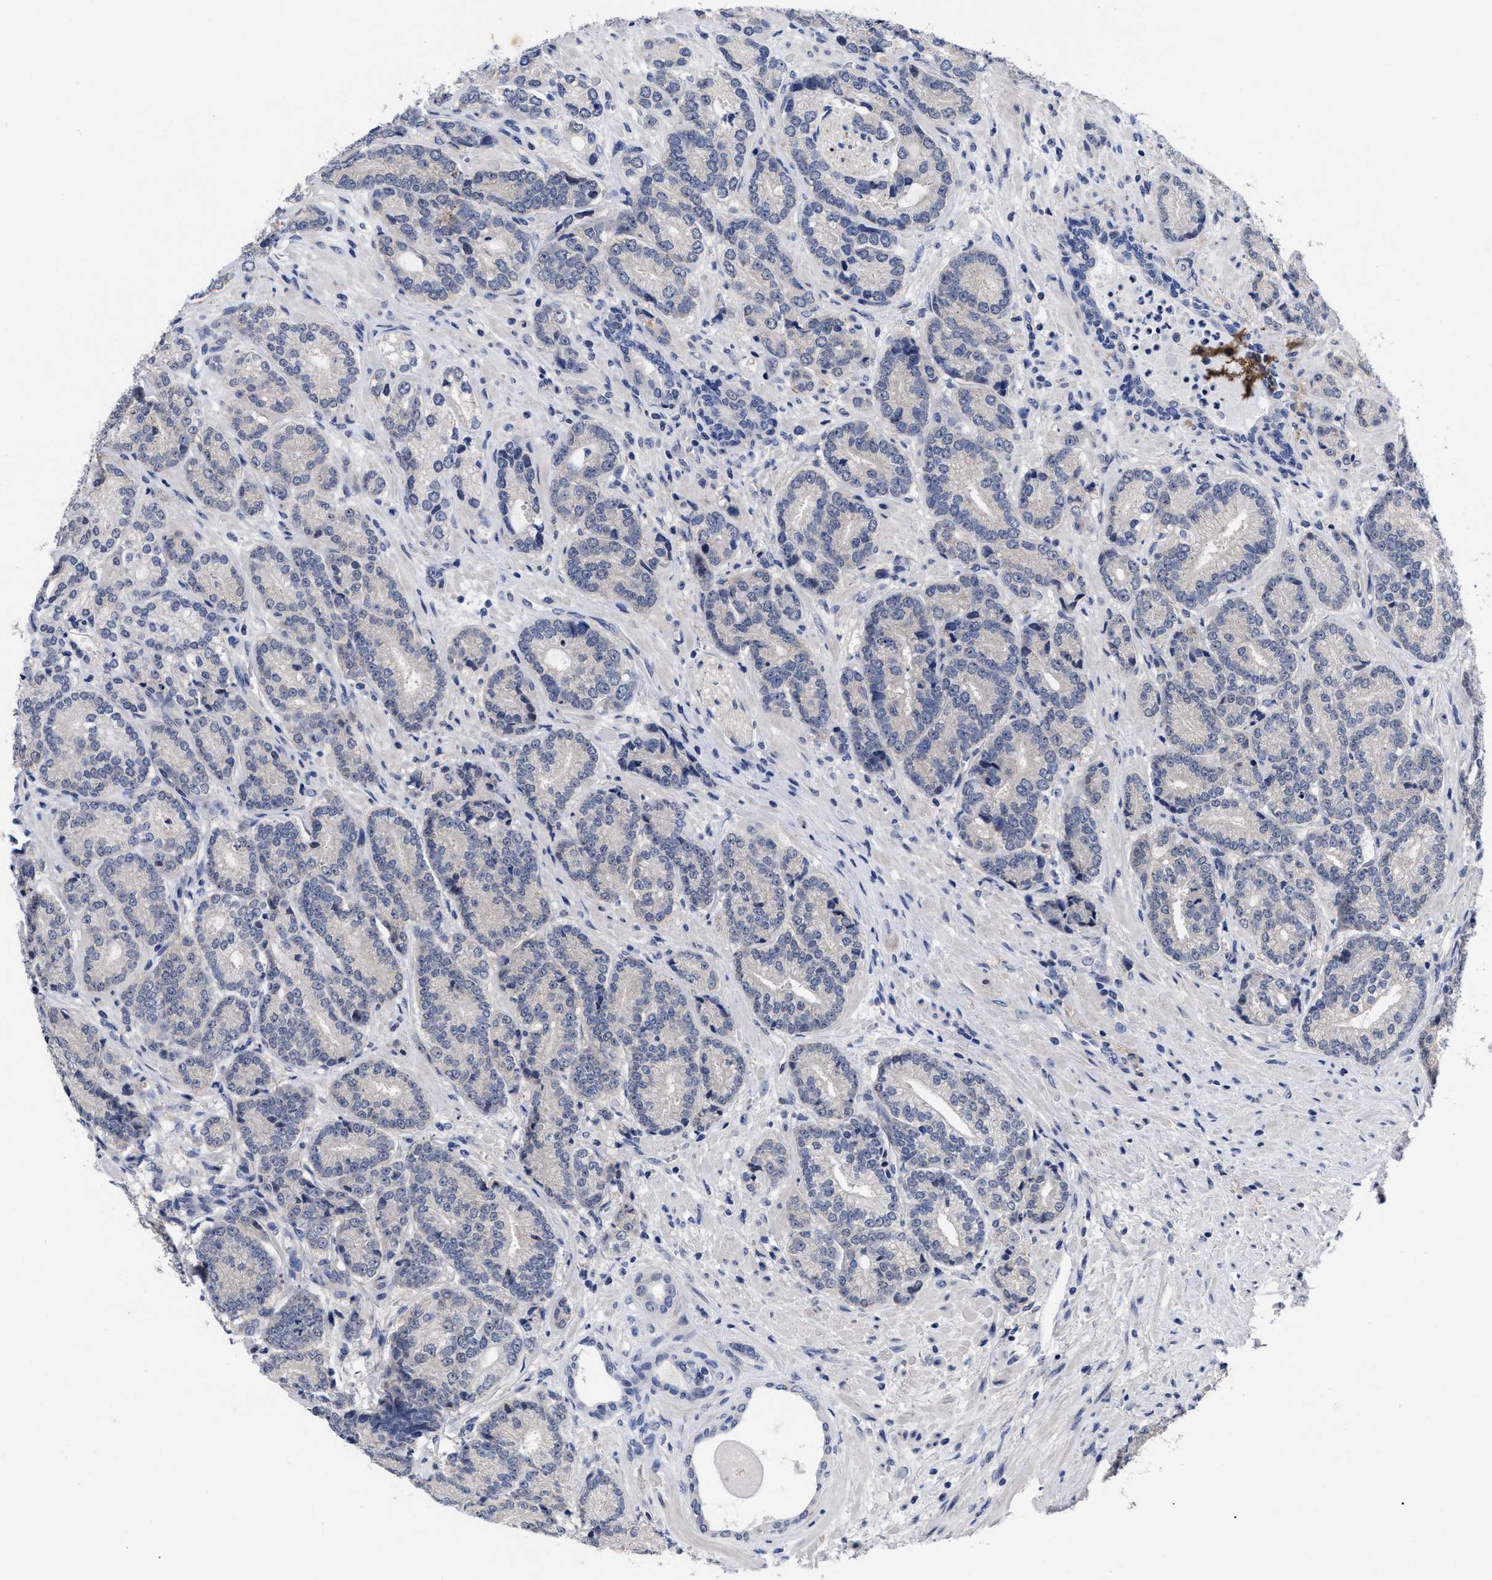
{"staining": {"intensity": "negative", "quantity": "none", "location": "none"}, "tissue": "prostate cancer", "cell_type": "Tumor cells", "image_type": "cancer", "snomed": [{"axis": "morphology", "description": "Adenocarcinoma, High grade"}, {"axis": "topography", "description": "Prostate"}], "caption": "The IHC image has no significant expression in tumor cells of adenocarcinoma (high-grade) (prostate) tissue. The staining was performed using DAB (3,3'-diaminobenzidine) to visualize the protein expression in brown, while the nuclei were stained in blue with hematoxylin (Magnification: 20x).", "gene": "CCN5", "patient": {"sex": "male", "age": 61}}